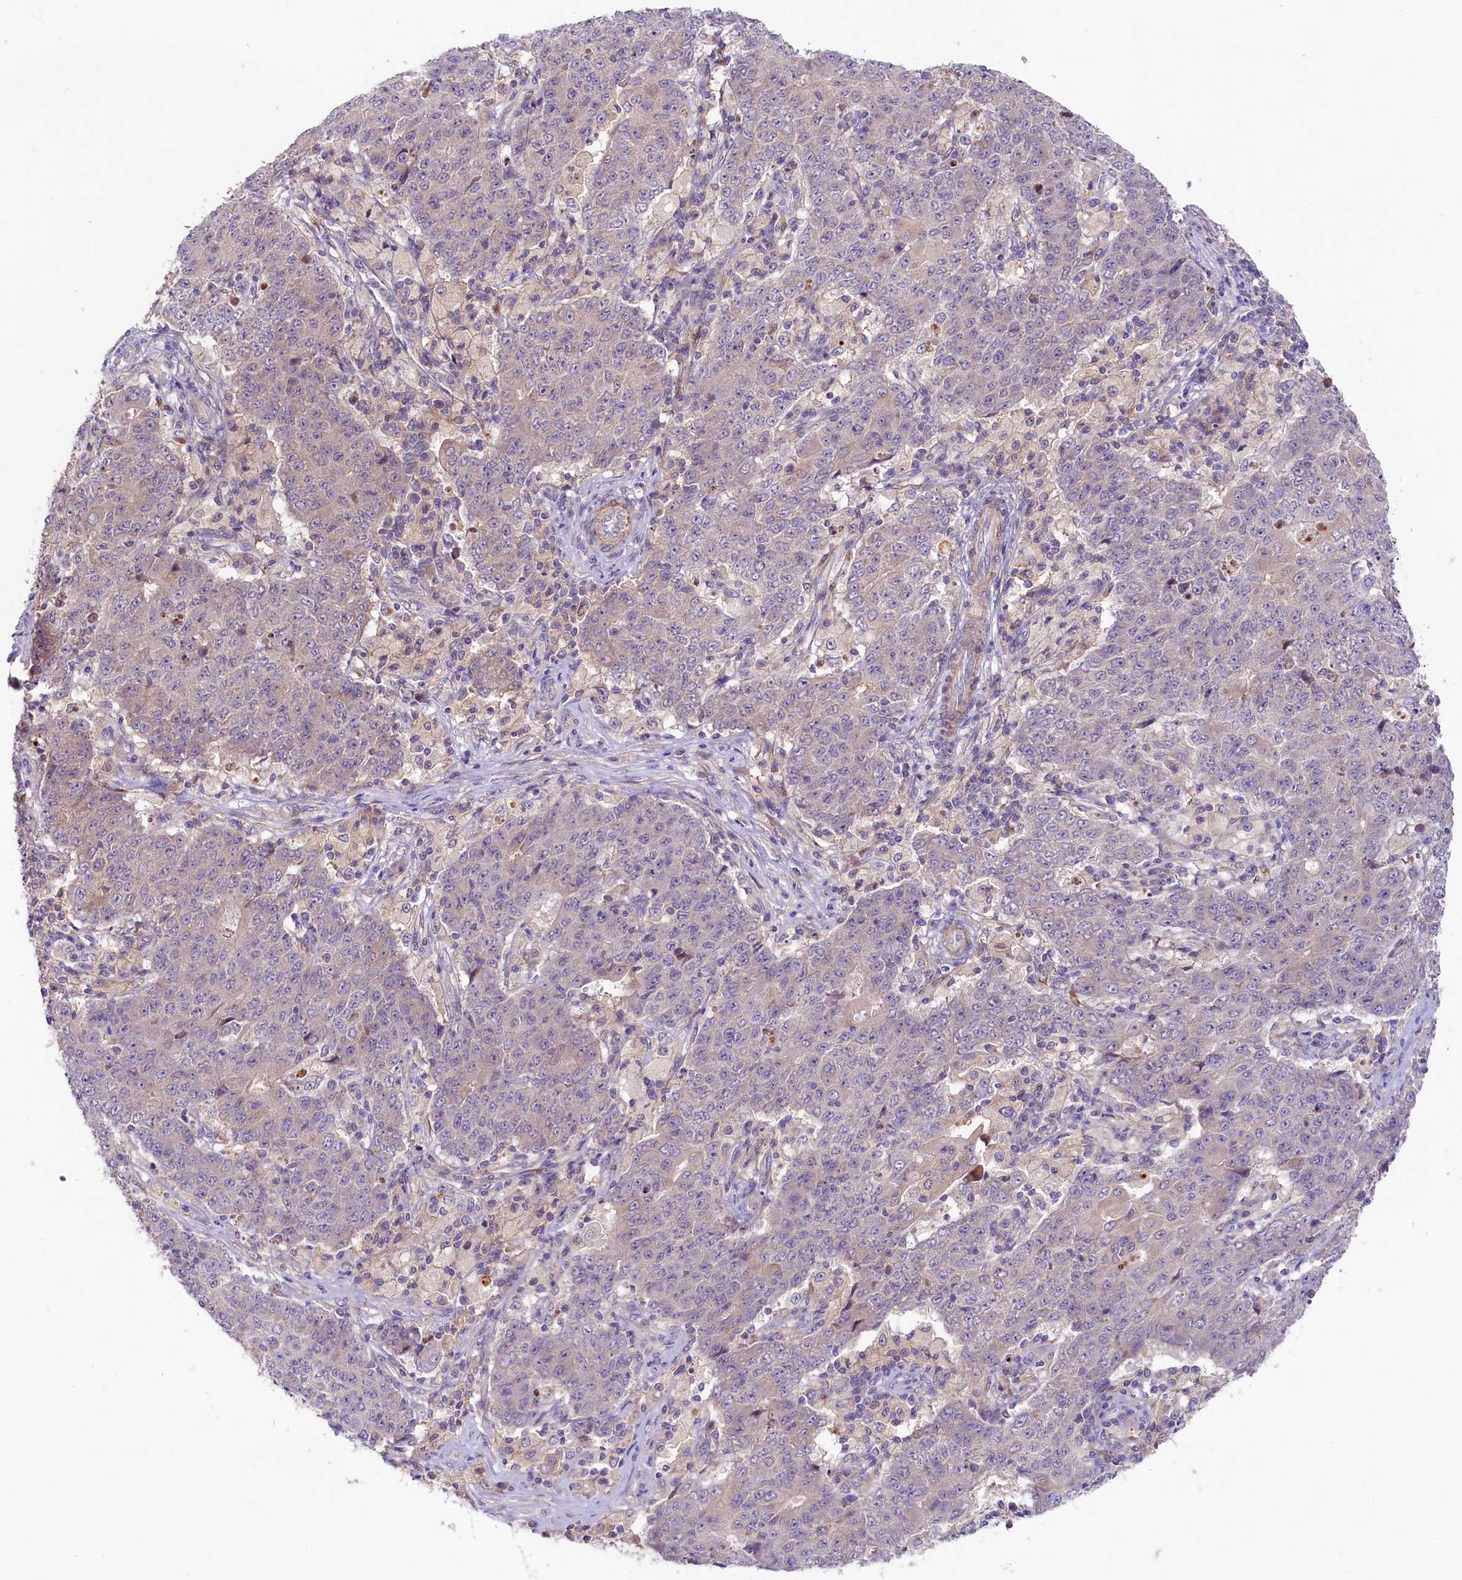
{"staining": {"intensity": "negative", "quantity": "none", "location": "none"}, "tissue": "ovarian cancer", "cell_type": "Tumor cells", "image_type": "cancer", "snomed": [{"axis": "morphology", "description": "Carcinoma, endometroid"}, {"axis": "topography", "description": "Ovary"}], "caption": "Endometroid carcinoma (ovarian) was stained to show a protein in brown. There is no significant positivity in tumor cells.", "gene": "COG8", "patient": {"sex": "female", "age": 42}}